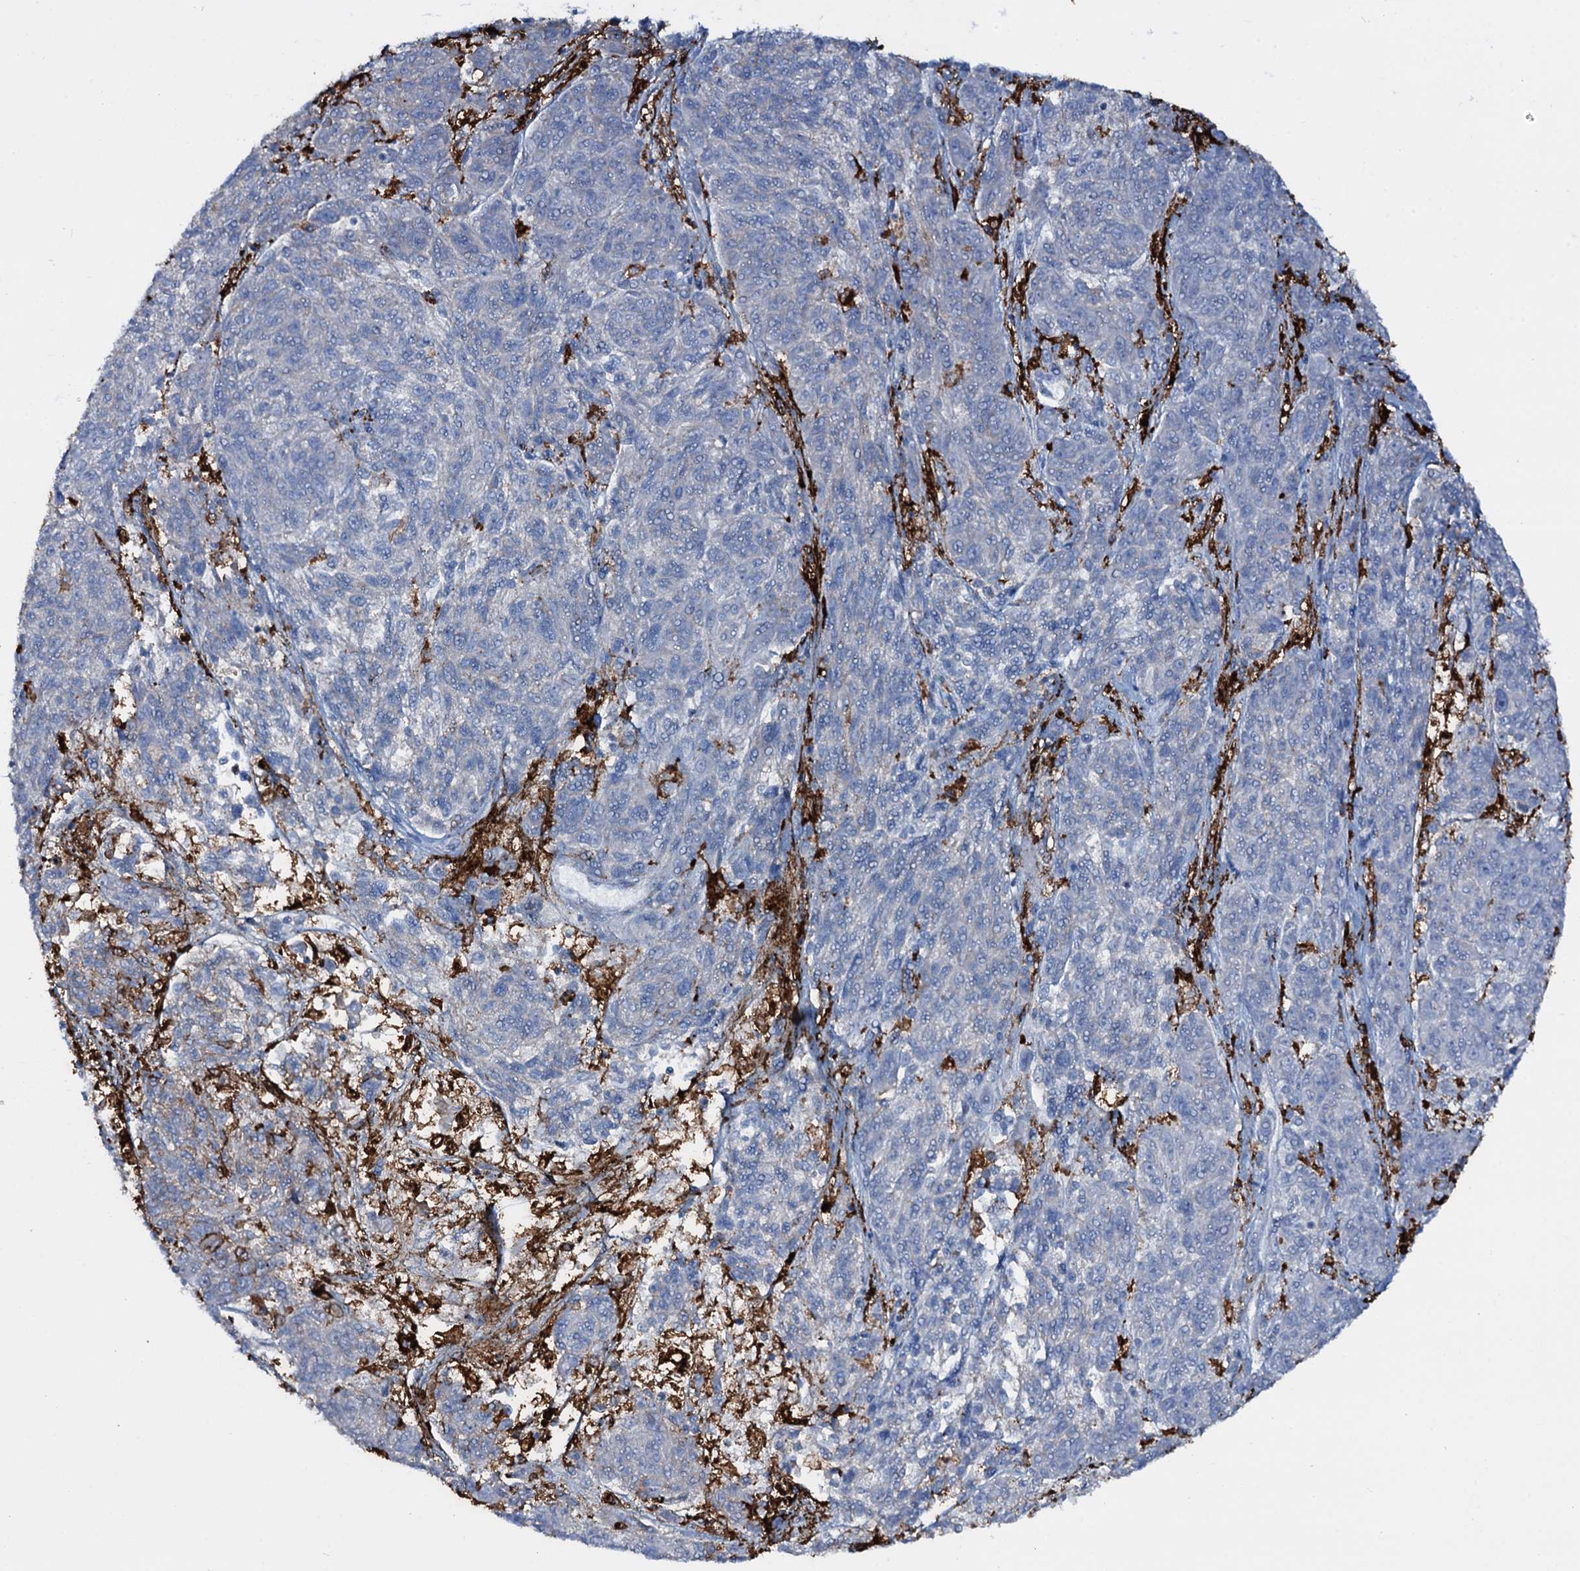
{"staining": {"intensity": "moderate", "quantity": "<25%", "location": "cytoplasmic/membranous"}, "tissue": "melanoma", "cell_type": "Tumor cells", "image_type": "cancer", "snomed": [{"axis": "morphology", "description": "Malignant melanoma, NOS"}, {"axis": "topography", "description": "Skin"}], "caption": "Moderate cytoplasmic/membranous expression for a protein is identified in about <25% of tumor cells of melanoma using immunohistochemistry.", "gene": "OSBPL2", "patient": {"sex": "male", "age": 53}}